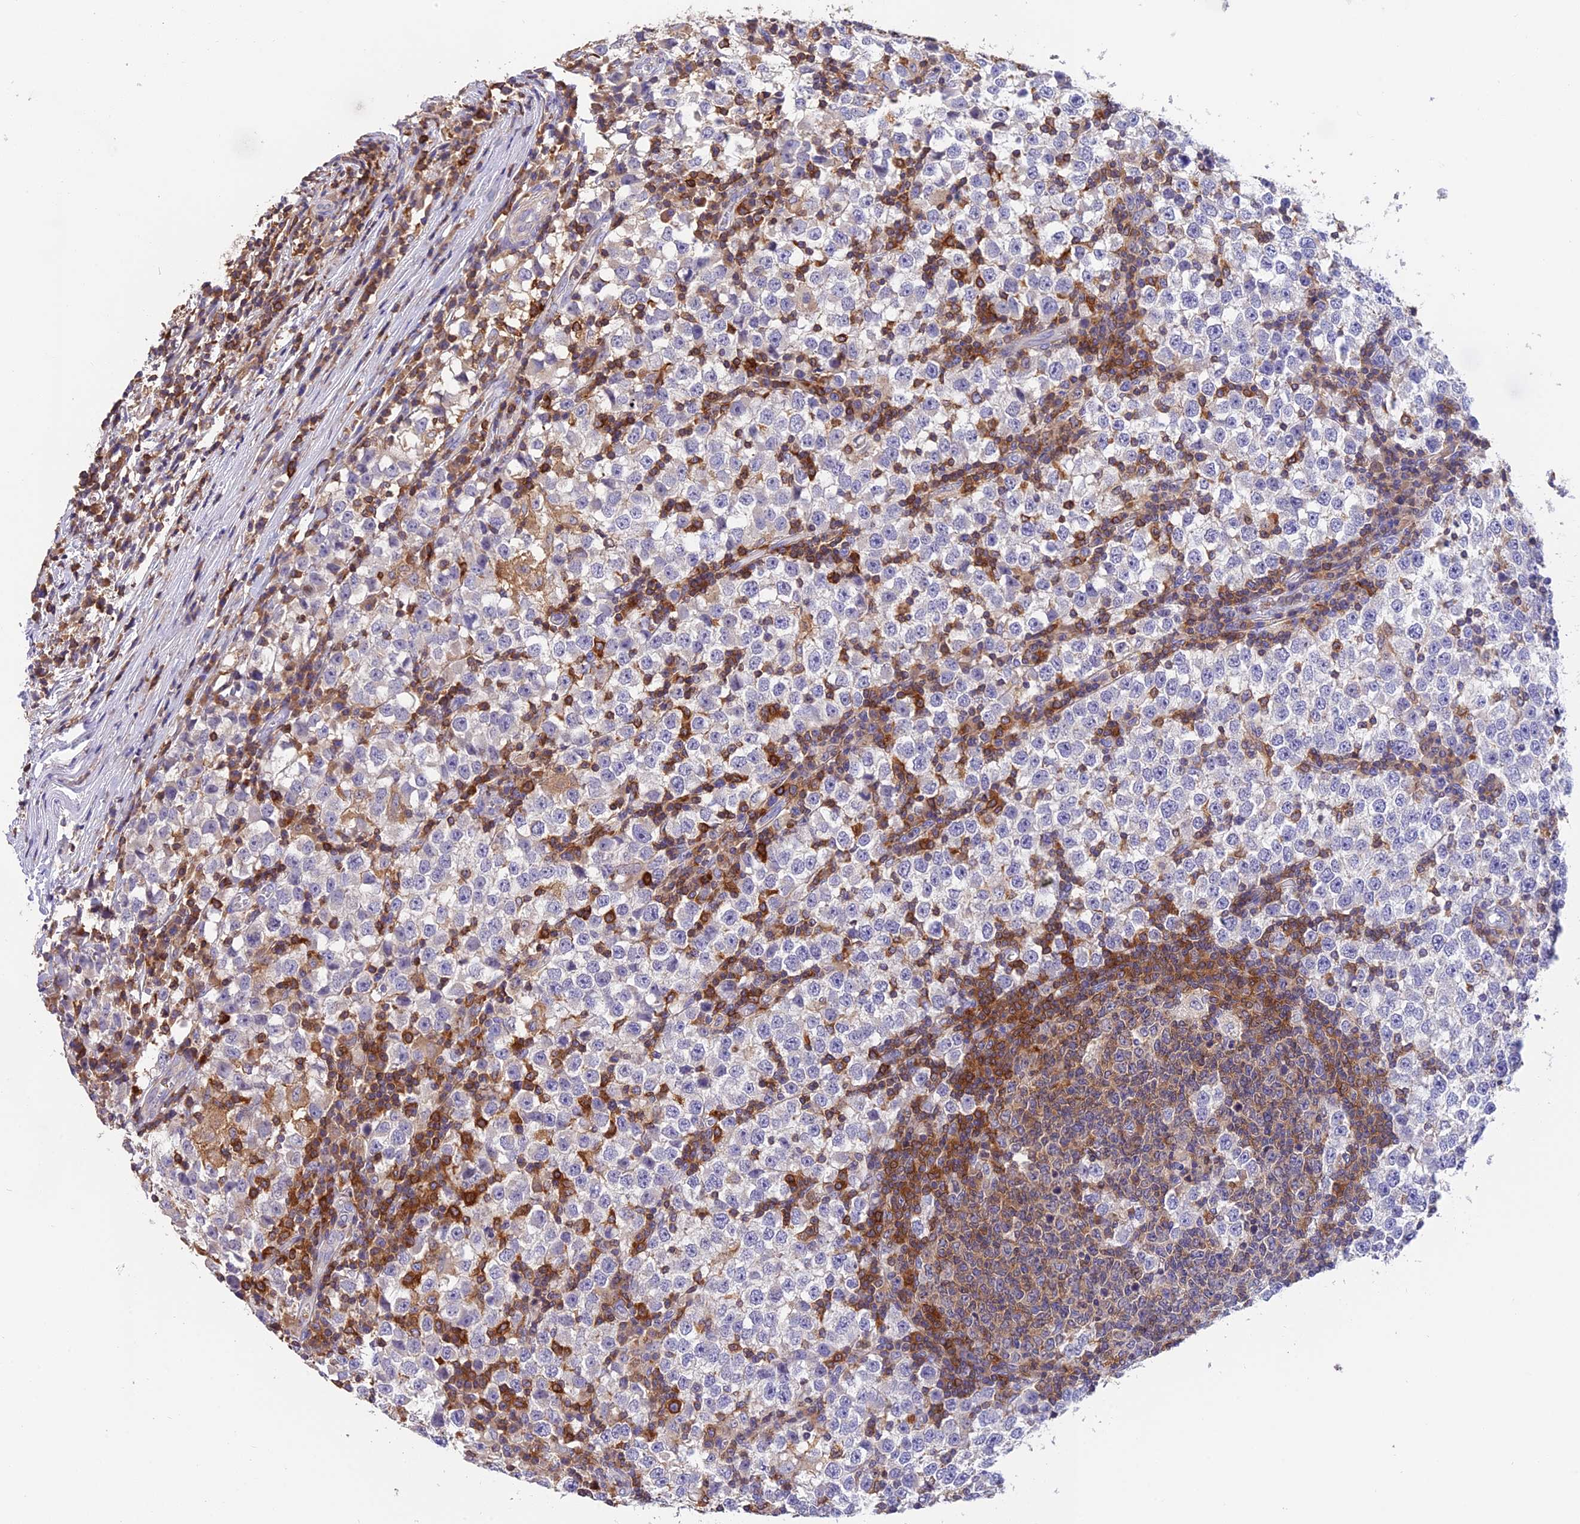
{"staining": {"intensity": "negative", "quantity": "none", "location": "none"}, "tissue": "testis cancer", "cell_type": "Tumor cells", "image_type": "cancer", "snomed": [{"axis": "morphology", "description": "Seminoma, NOS"}, {"axis": "topography", "description": "Testis"}], "caption": "Tumor cells show no significant positivity in seminoma (testis).", "gene": "LPXN", "patient": {"sex": "male", "age": 65}}